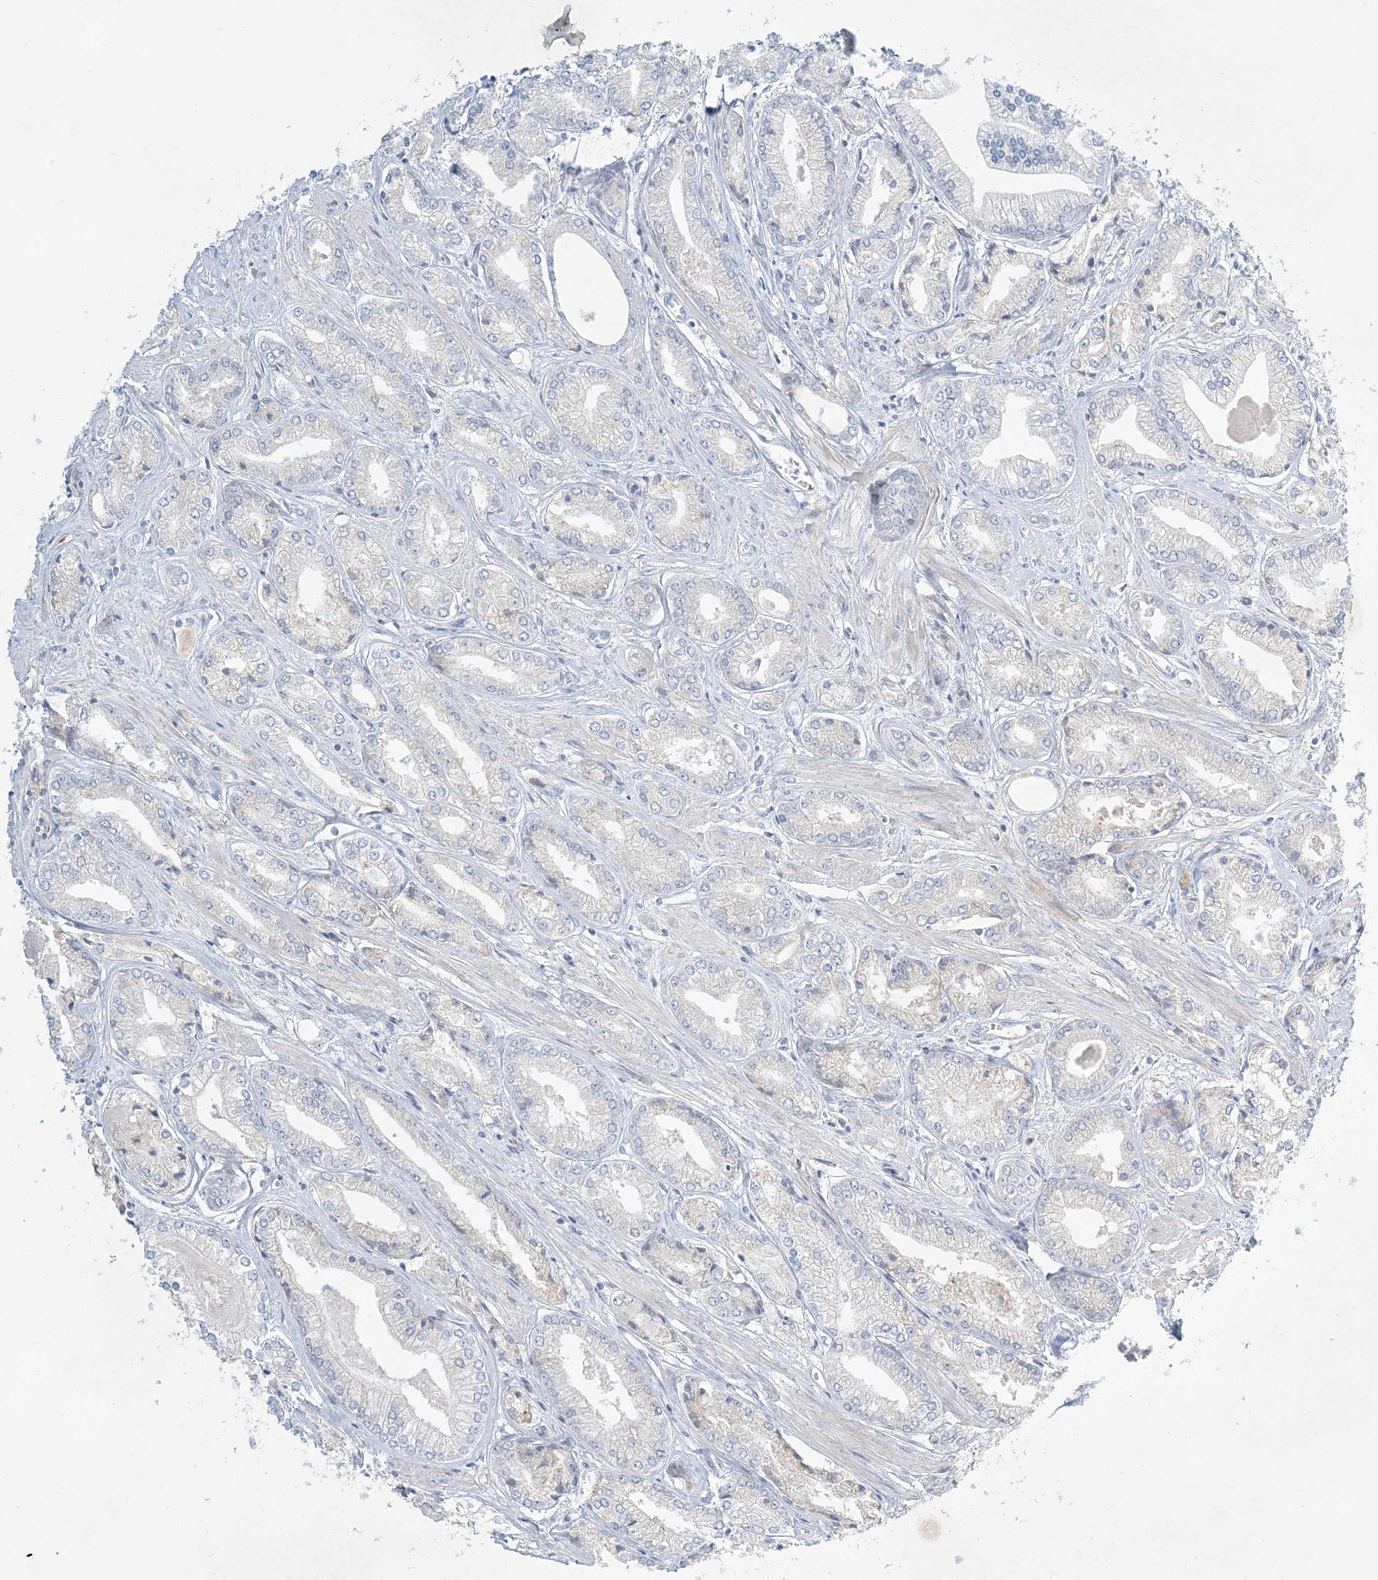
{"staining": {"intensity": "negative", "quantity": "none", "location": "none"}, "tissue": "prostate cancer", "cell_type": "Tumor cells", "image_type": "cancer", "snomed": [{"axis": "morphology", "description": "Adenocarcinoma, Low grade"}, {"axis": "topography", "description": "Prostate"}], "caption": "Tumor cells are negative for protein expression in human prostate cancer.", "gene": "ZNF385D", "patient": {"sex": "male", "age": 60}}